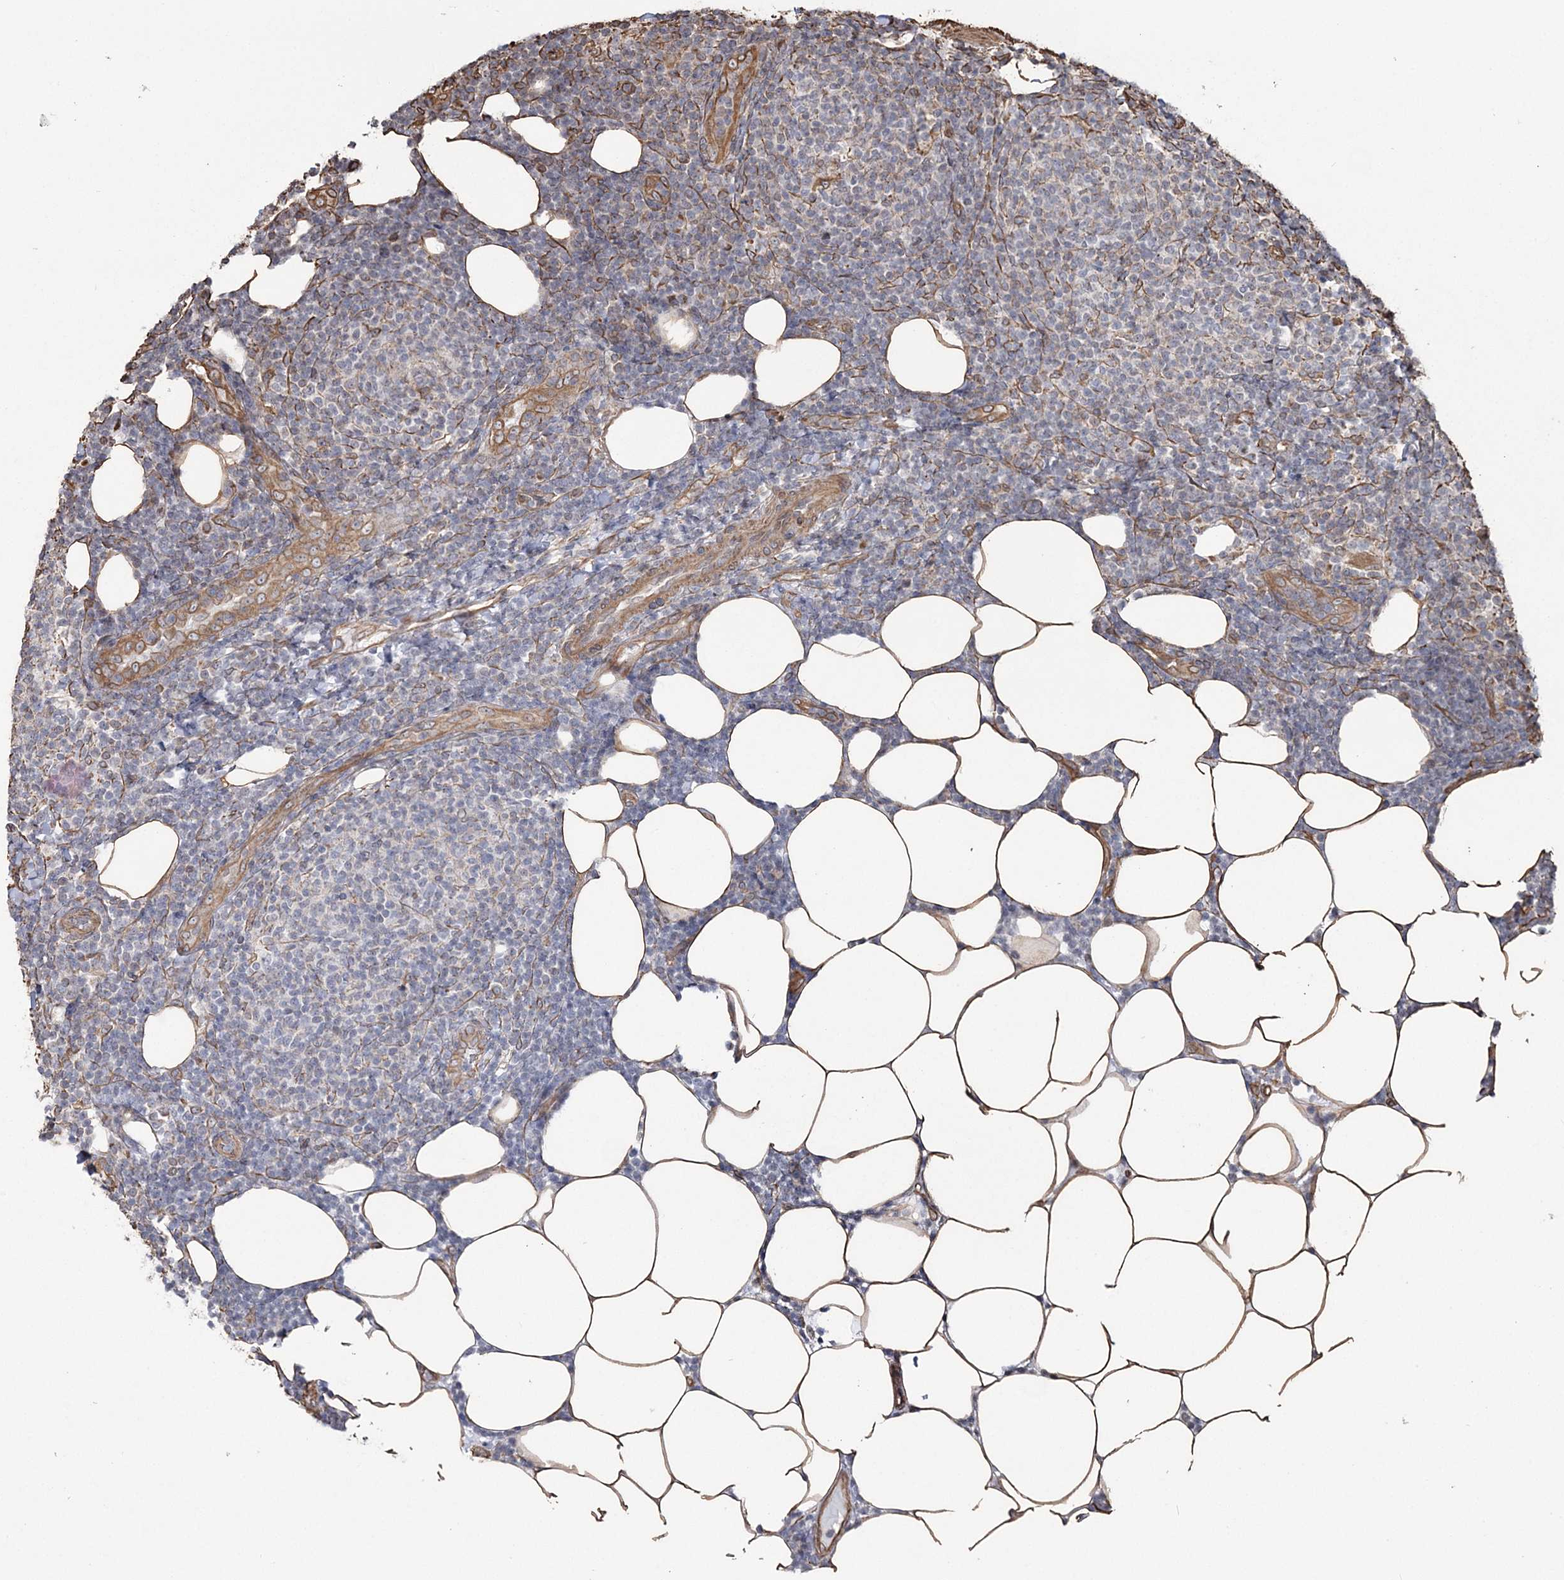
{"staining": {"intensity": "negative", "quantity": "none", "location": "none"}, "tissue": "lymphoma", "cell_type": "Tumor cells", "image_type": "cancer", "snomed": [{"axis": "morphology", "description": "Malignant lymphoma, non-Hodgkin's type, Low grade"}, {"axis": "topography", "description": "Lymph node"}], "caption": "There is no significant expression in tumor cells of malignant lymphoma, non-Hodgkin's type (low-grade).", "gene": "ATP11B", "patient": {"sex": "male", "age": 66}}